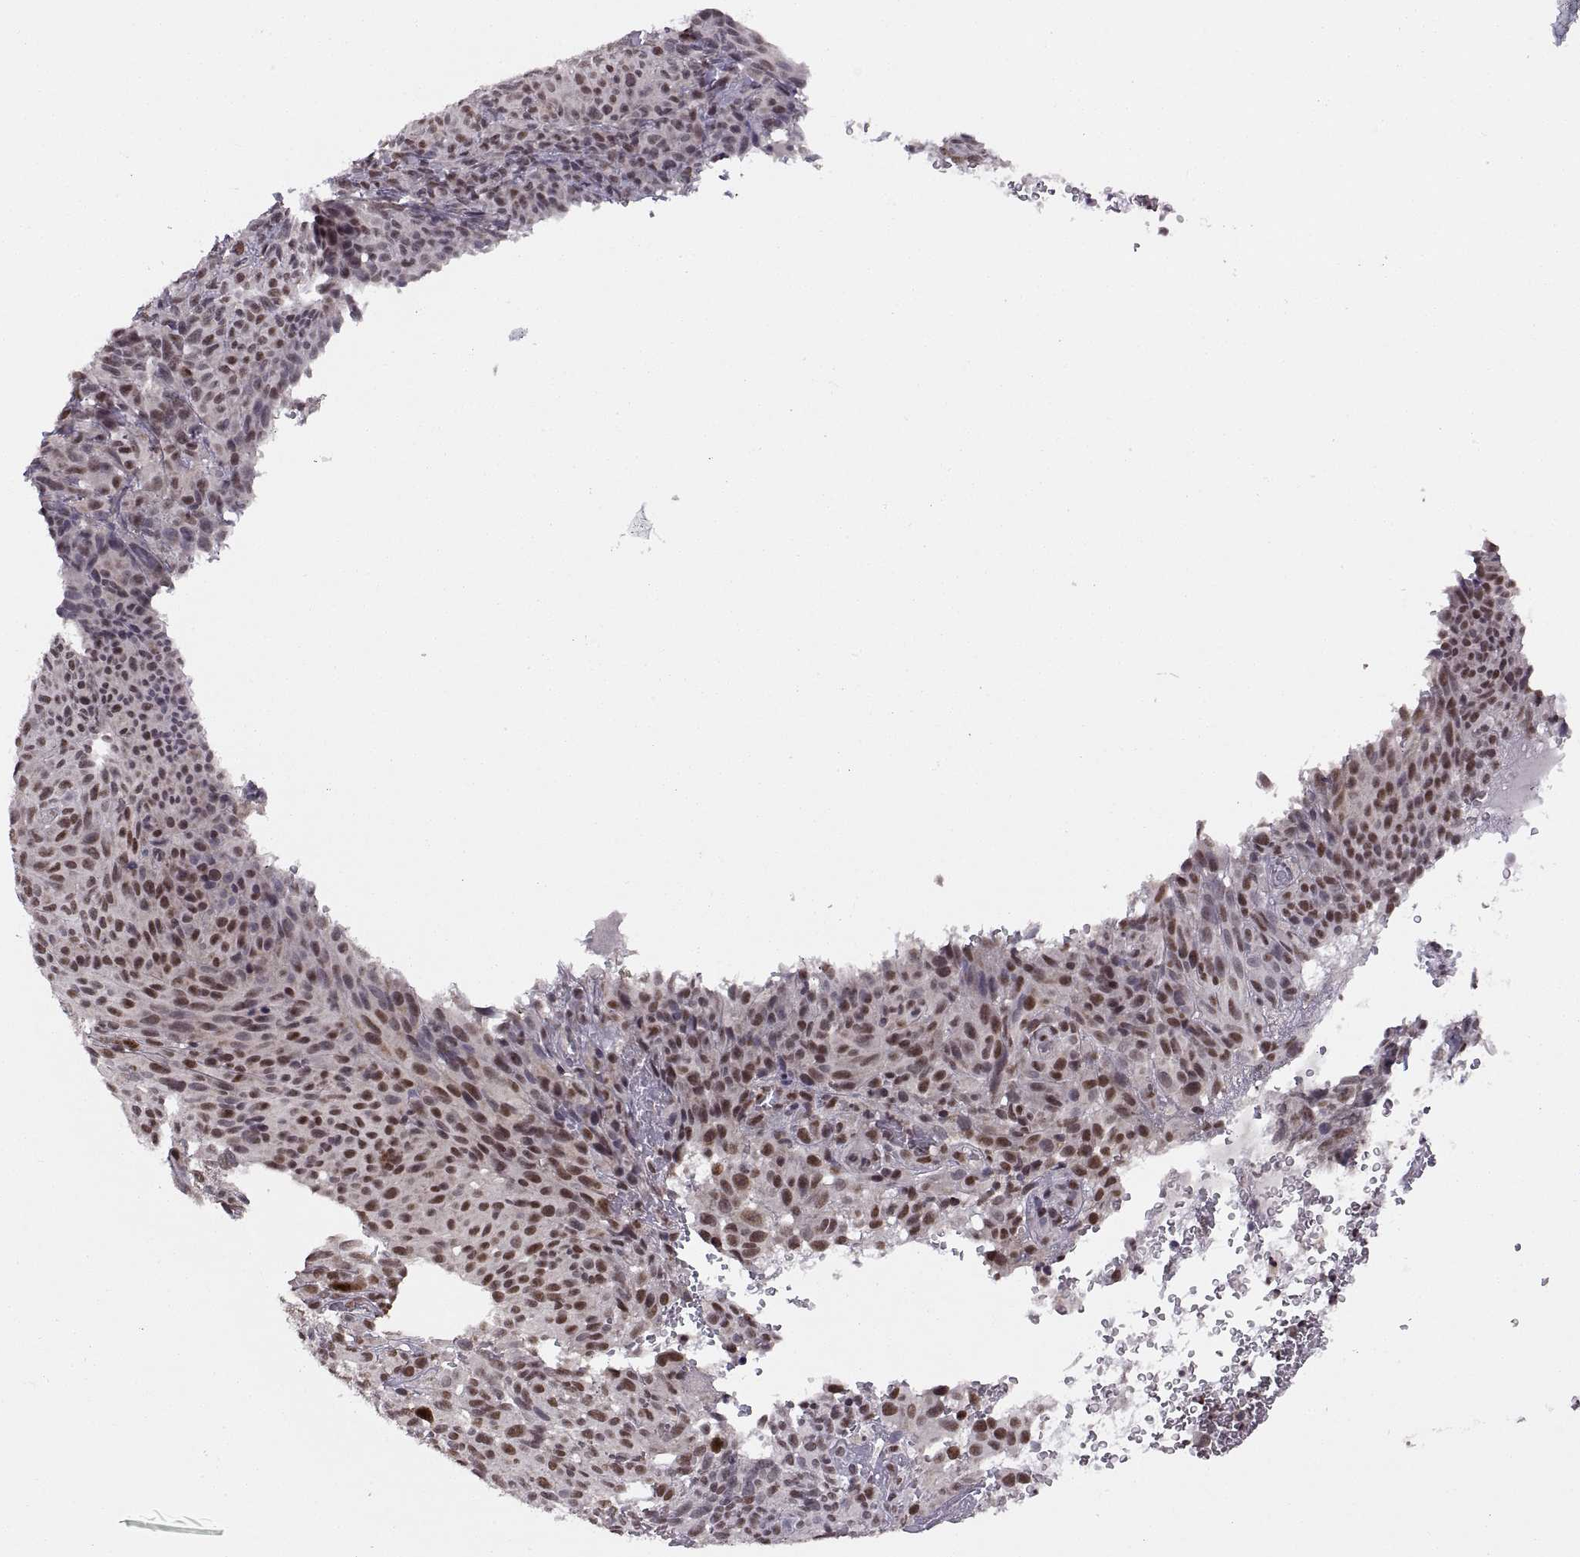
{"staining": {"intensity": "strong", "quantity": ">75%", "location": "nuclear"}, "tissue": "melanoma", "cell_type": "Tumor cells", "image_type": "cancer", "snomed": [{"axis": "morphology", "description": "Malignant melanoma, NOS"}, {"axis": "topography", "description": "Skin"}], "caption": "Protein staining of melanoma tissue exhibits strong nuclear expression in approximately >75% of tumor cells.", "gene": "INTS3", "patient": {"sex": "male", "age": 83}}